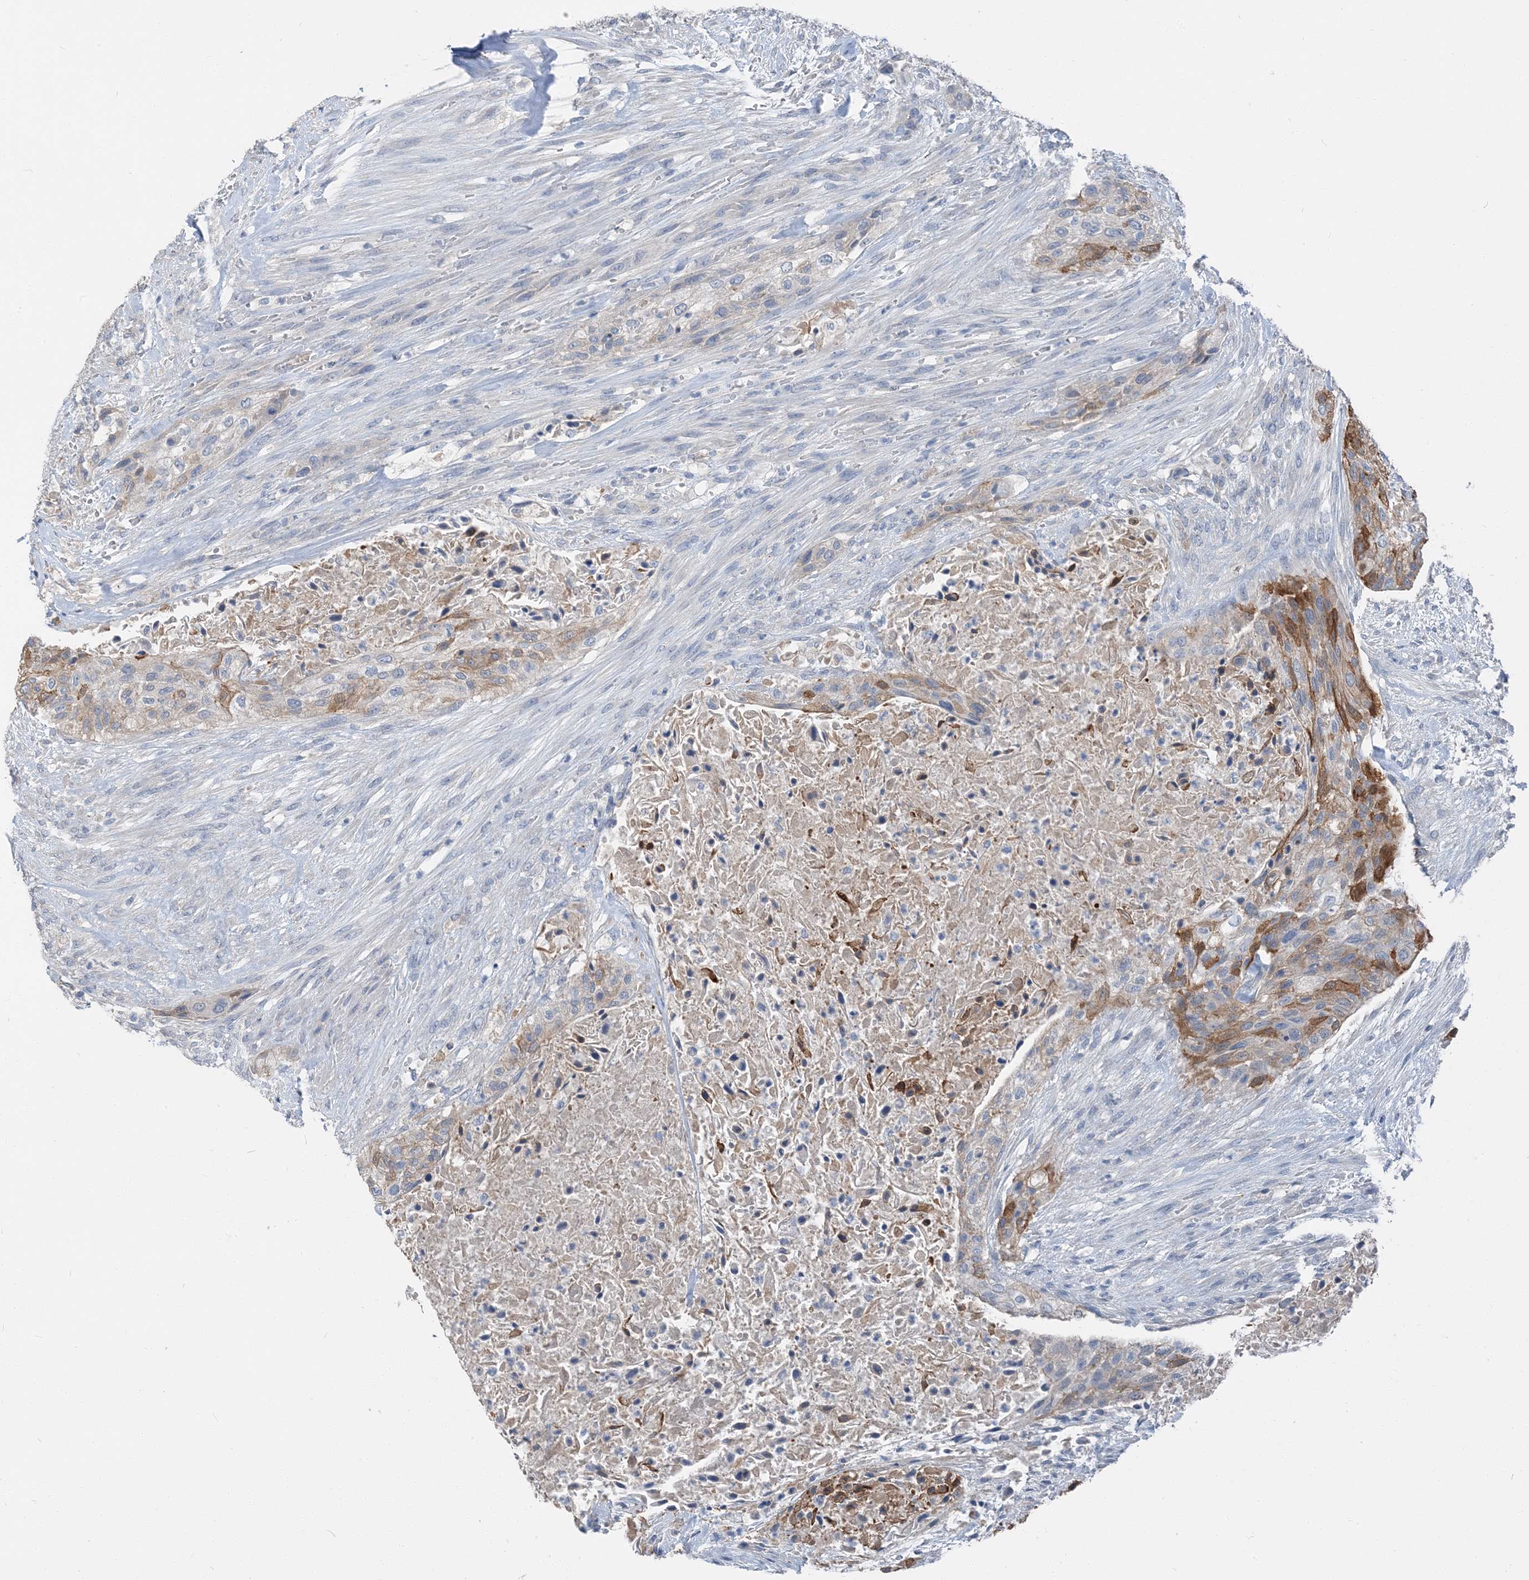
{"staining": {"intensity": "moderate", "quantity": "25%-75%", "location": "cytoplasmic/membranous"}, "tissue": "urothelial cancer", "cell_type": "Tumor cells", "image_type": "cancer", "snomed": [{"axis": "morphology", "description": "Urothelial carcinoma, High grade"}, {"axis": "topography", "description": "Urinary bladder"}], "caption": "High-grade urothelial carcinoma was stained to show a protein in brown. There is medium levels of moderate cytoplasmic/membranous staining in approximately 25%-75% of tumor cells.", "gene": "NCOA7", "patient": {"sex": "male", "age": 35}}